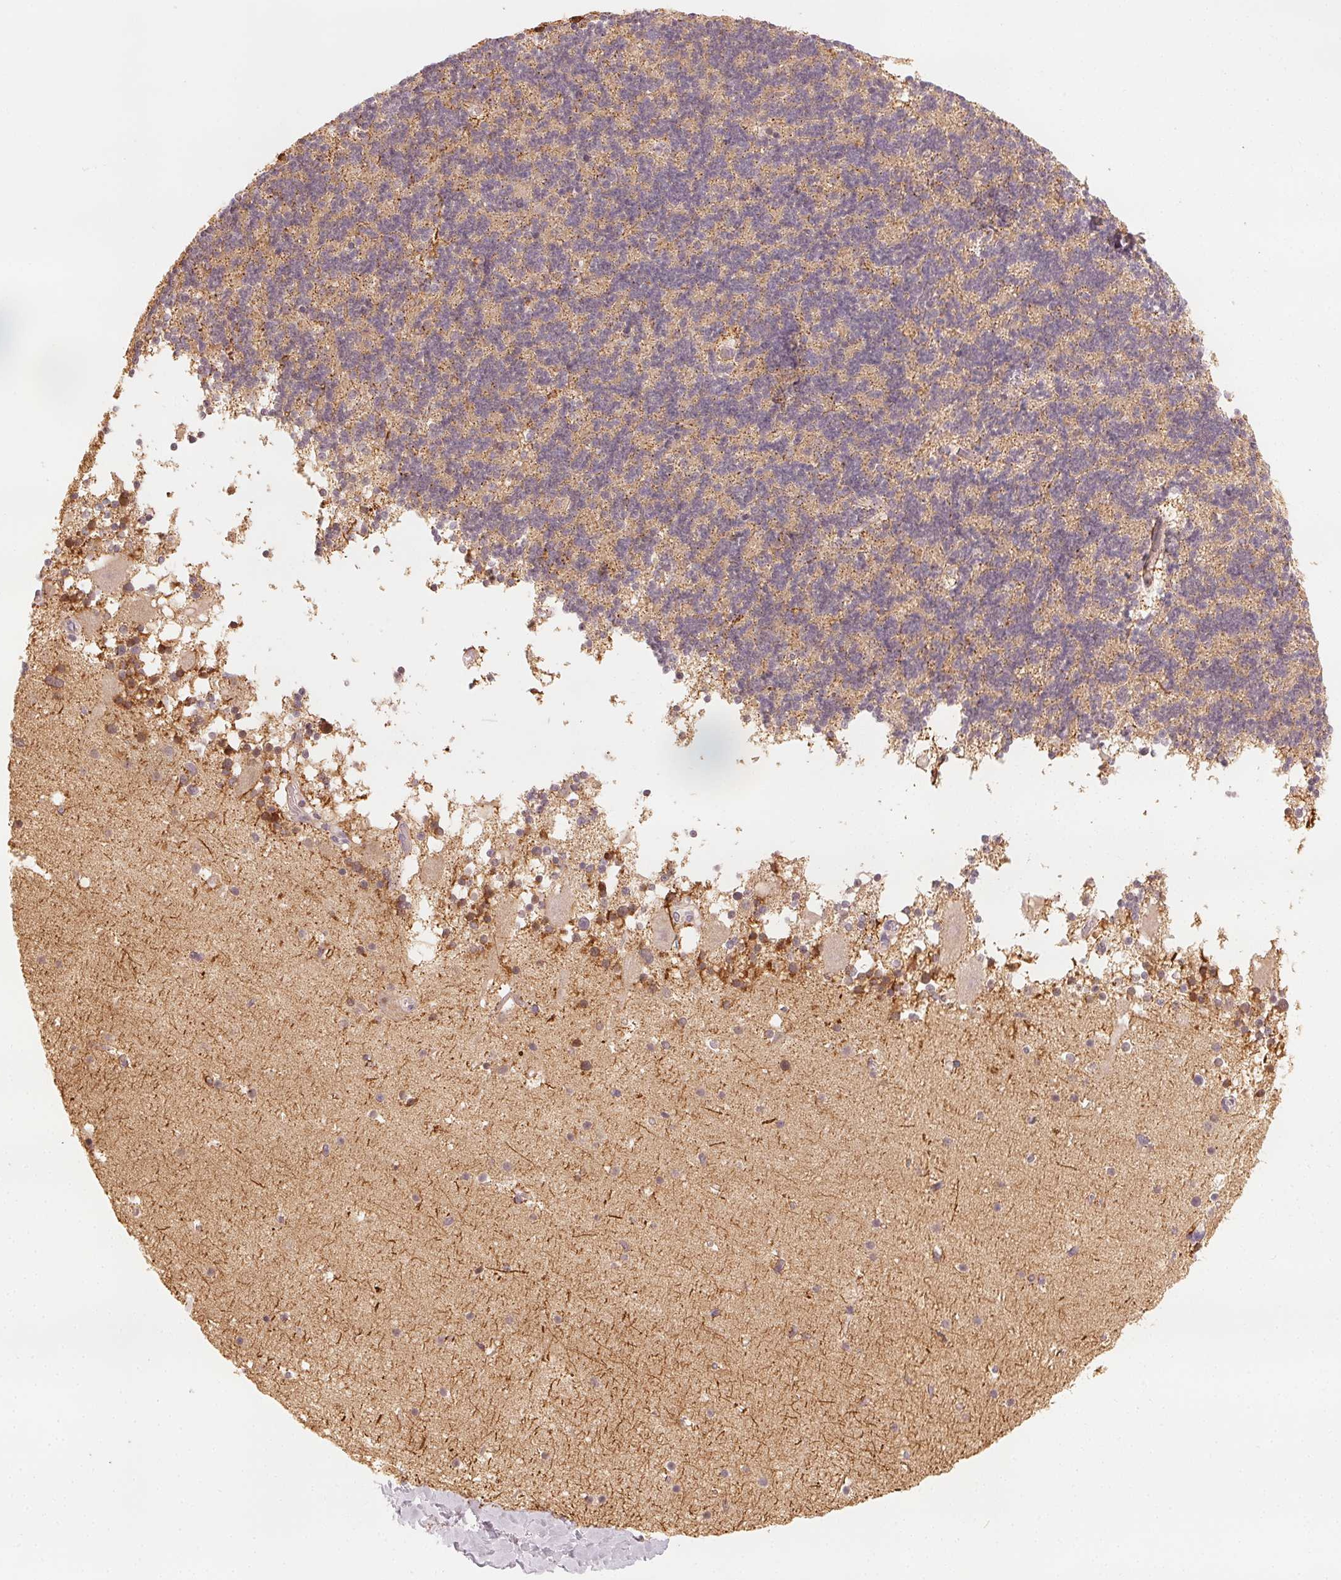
{"staining": {"intensity": "weak", "quantity": ">75%", "location": "cytoplasmic/membranous"}, "tissue": "cerebellum", "cell_type": "Cells in granular layer", "image_type": "normal", "snomed": [{"axis": "morphology", "description": "Normal tissue, NOS"}, {"axis": "topography", "description": "Cerebellum"}], "caption": "About >75% of cells in granular layer in normal cerebellum show weak cytoplasmic/membranous protein staining as visualized by brown immunohistochemical staining.", "gene": "NCOA4", "patient": {"sex": "male", "age": 70}}